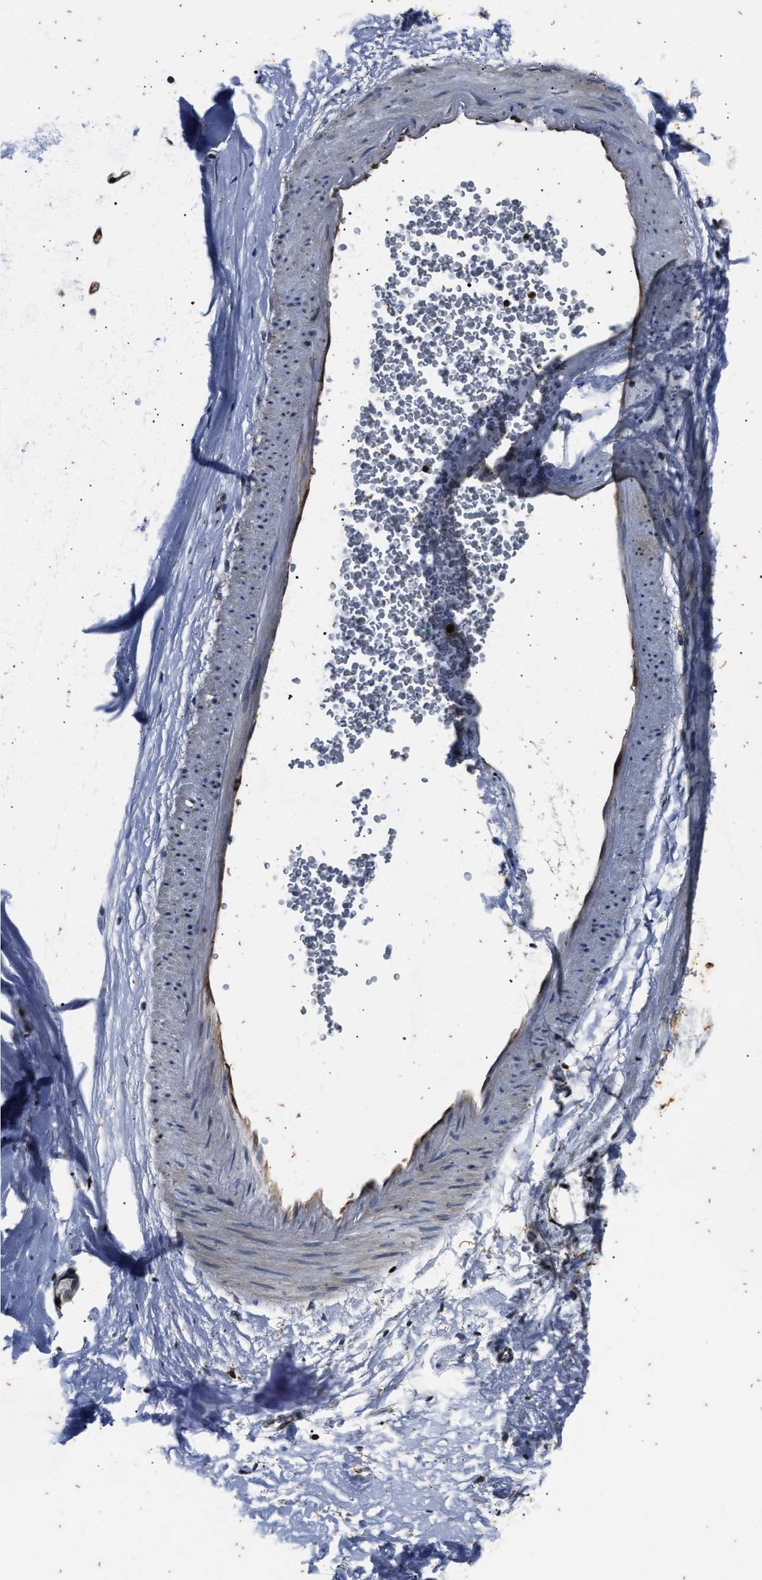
{"staining": {"intensity": "negative", "quantity": "none", "location": "none"}, "tissue": "adipose tissue", "cell_type": "Adipocytes", "image_type": "normal", "snomed": [{"axis": "morphology", "description": "Normal tissue, NOS"}, {"axis": "topography", "description": "Cartilage tissue"}, {"axis": "topography", "description": "Bronchus"}], "caption": "The micrograph displays no significant expression in adipocytes of adipose tissue.", "gene": "PTPN7", "patient": {"sex": "female", "age": 53}}